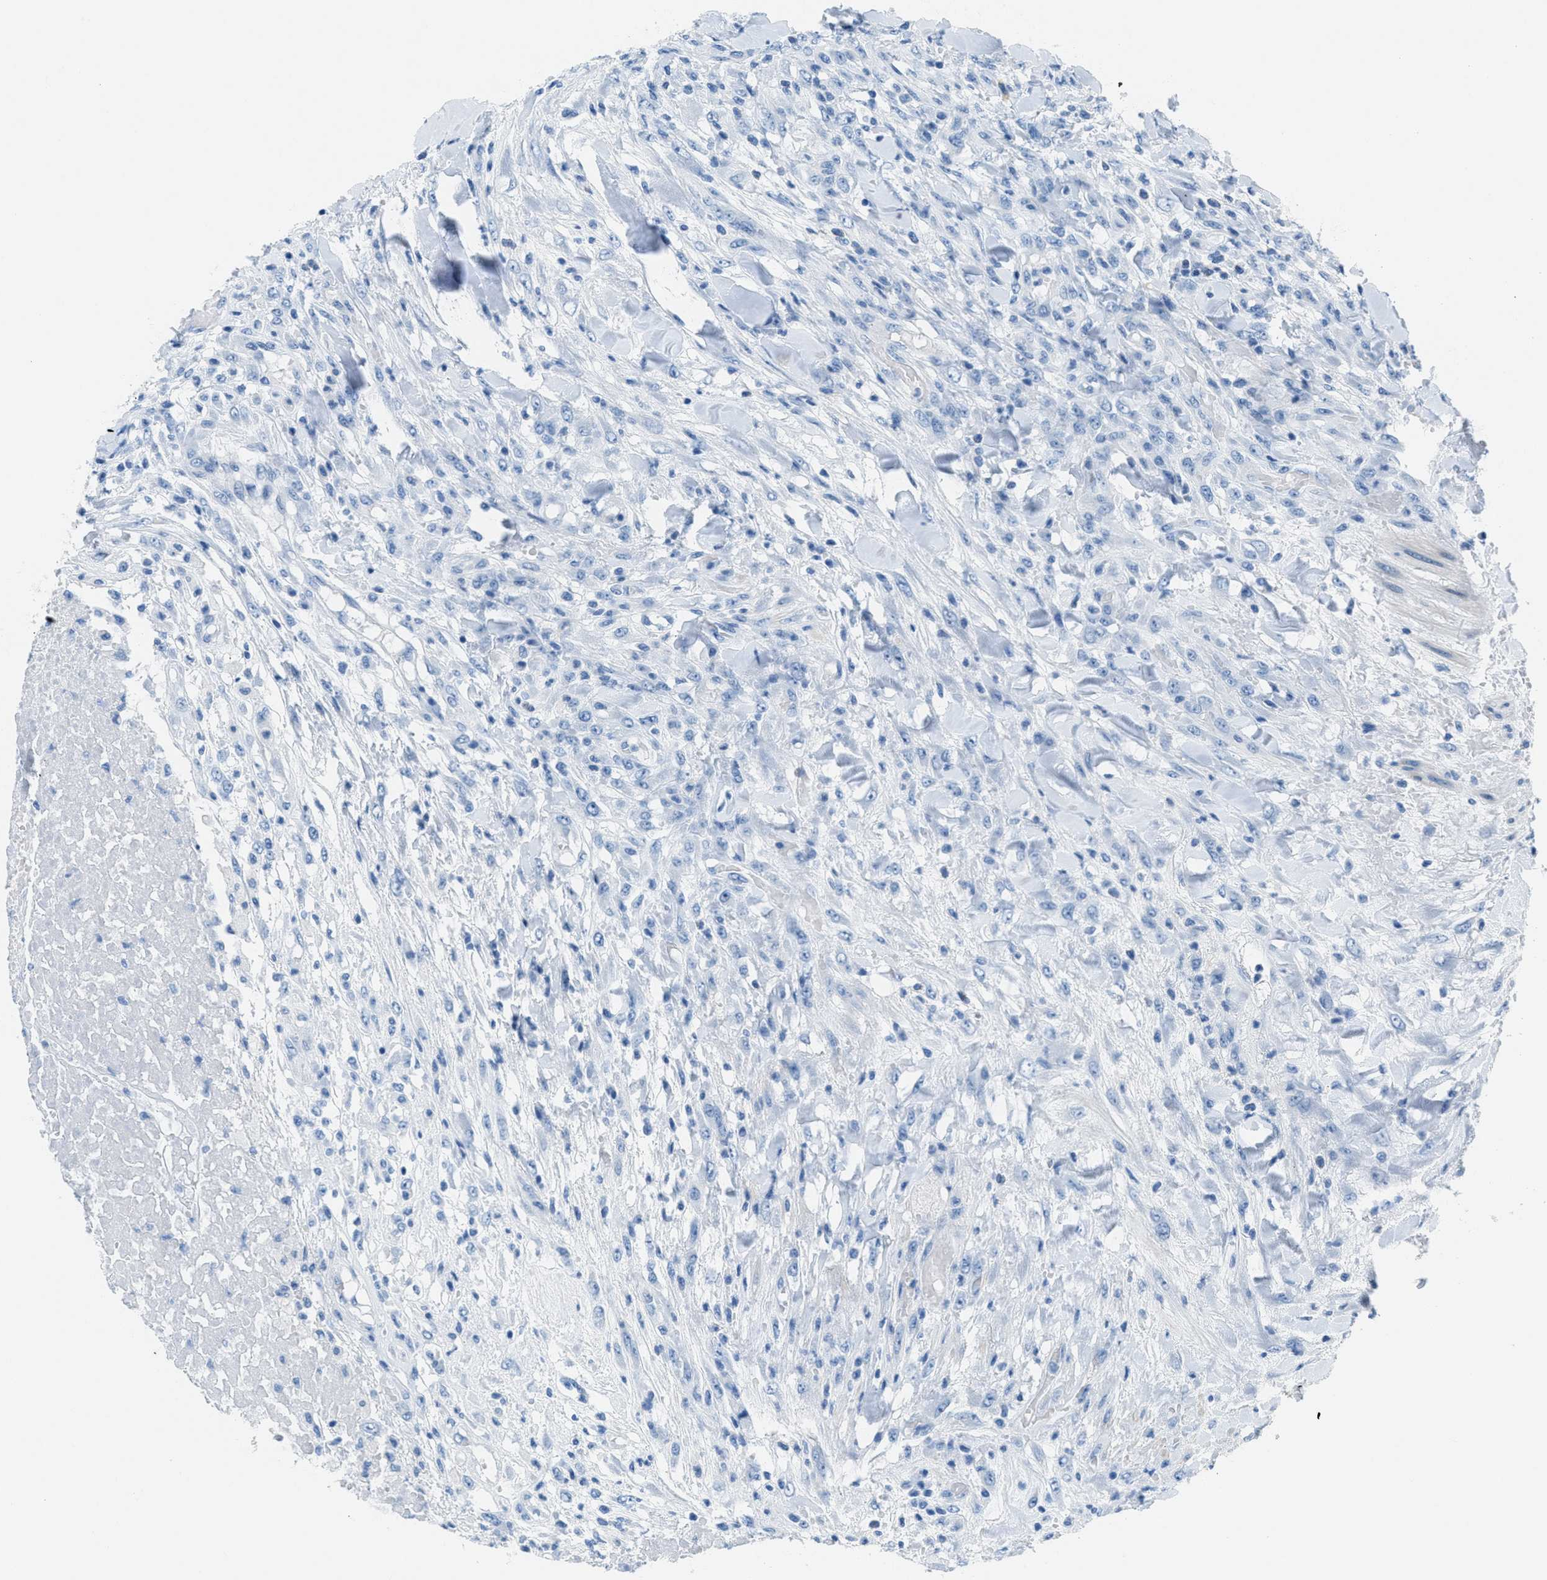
{"staining": {"intensity": "negative", "quantity": "none", "location": "none"}, "tissue": "testis cancer", "cell_type": "Tumor cells", "image_type": "cancer", "snomed": [{"axis": "morphology", "description": "Seminoma, NOS"}, {"axis": "topography", "description": "Testis"}], "caption": "IHC of human seminoma (testis) shows no positivity in tumor cells.", "gene": "GALNT17", "patient": {"sex": "male", "age": 59}}